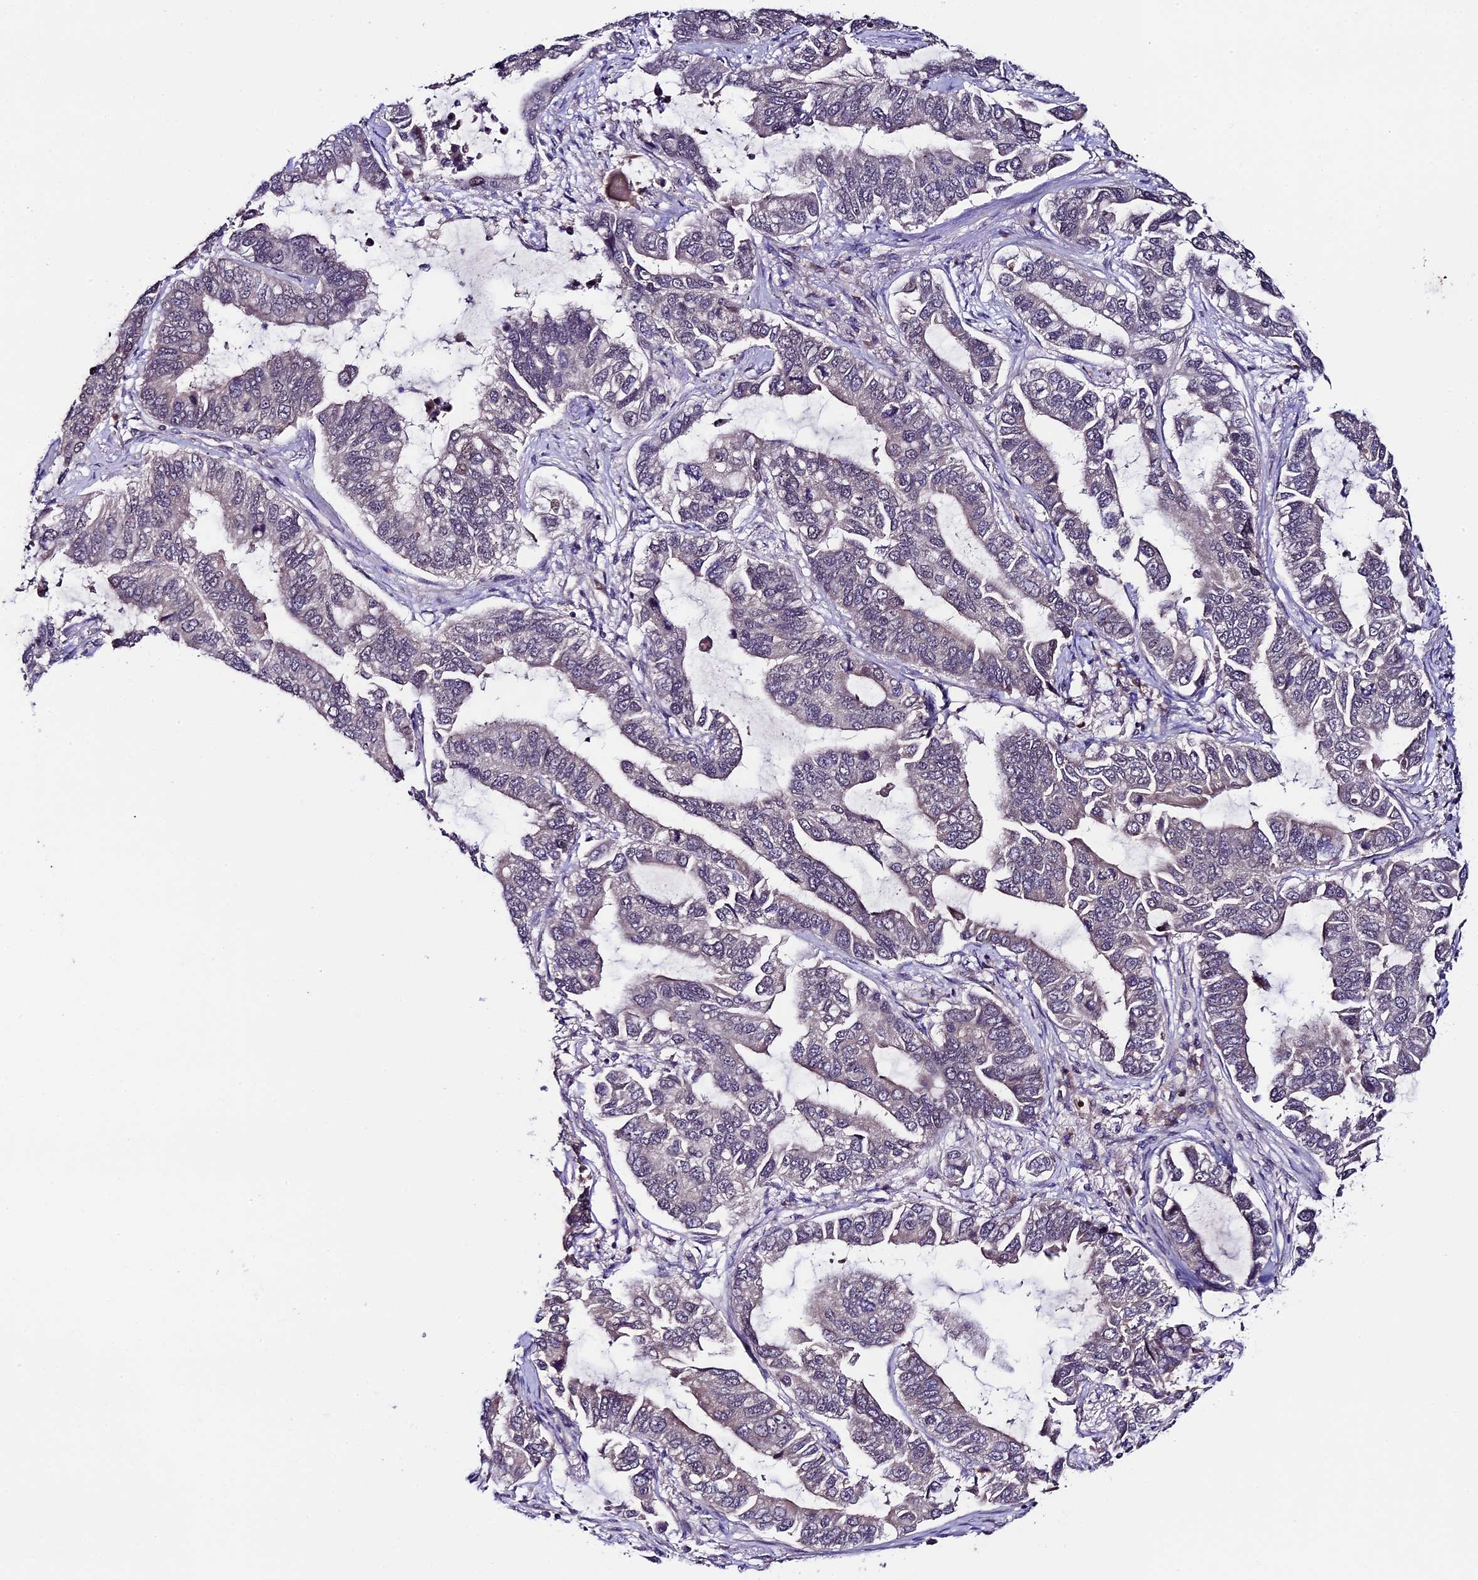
{"staining": {"intensity": "negative", "quantity": "none", "location": "none"}, "tissue": "lung cancer", "cell_type": "Tumor cells", "image_type": "cancer", "snomed": [{"axis": "morphology", "description": "Adenocarcinoma, NOS"}, {"axis": "topography", "description": "Lung"}], "caption": "Tumor cells are negative for brown protein staining in adenocarcinoma (lung).", "gene": "SIPA1L3", "patient": {"sex": "male", "age": 64}}